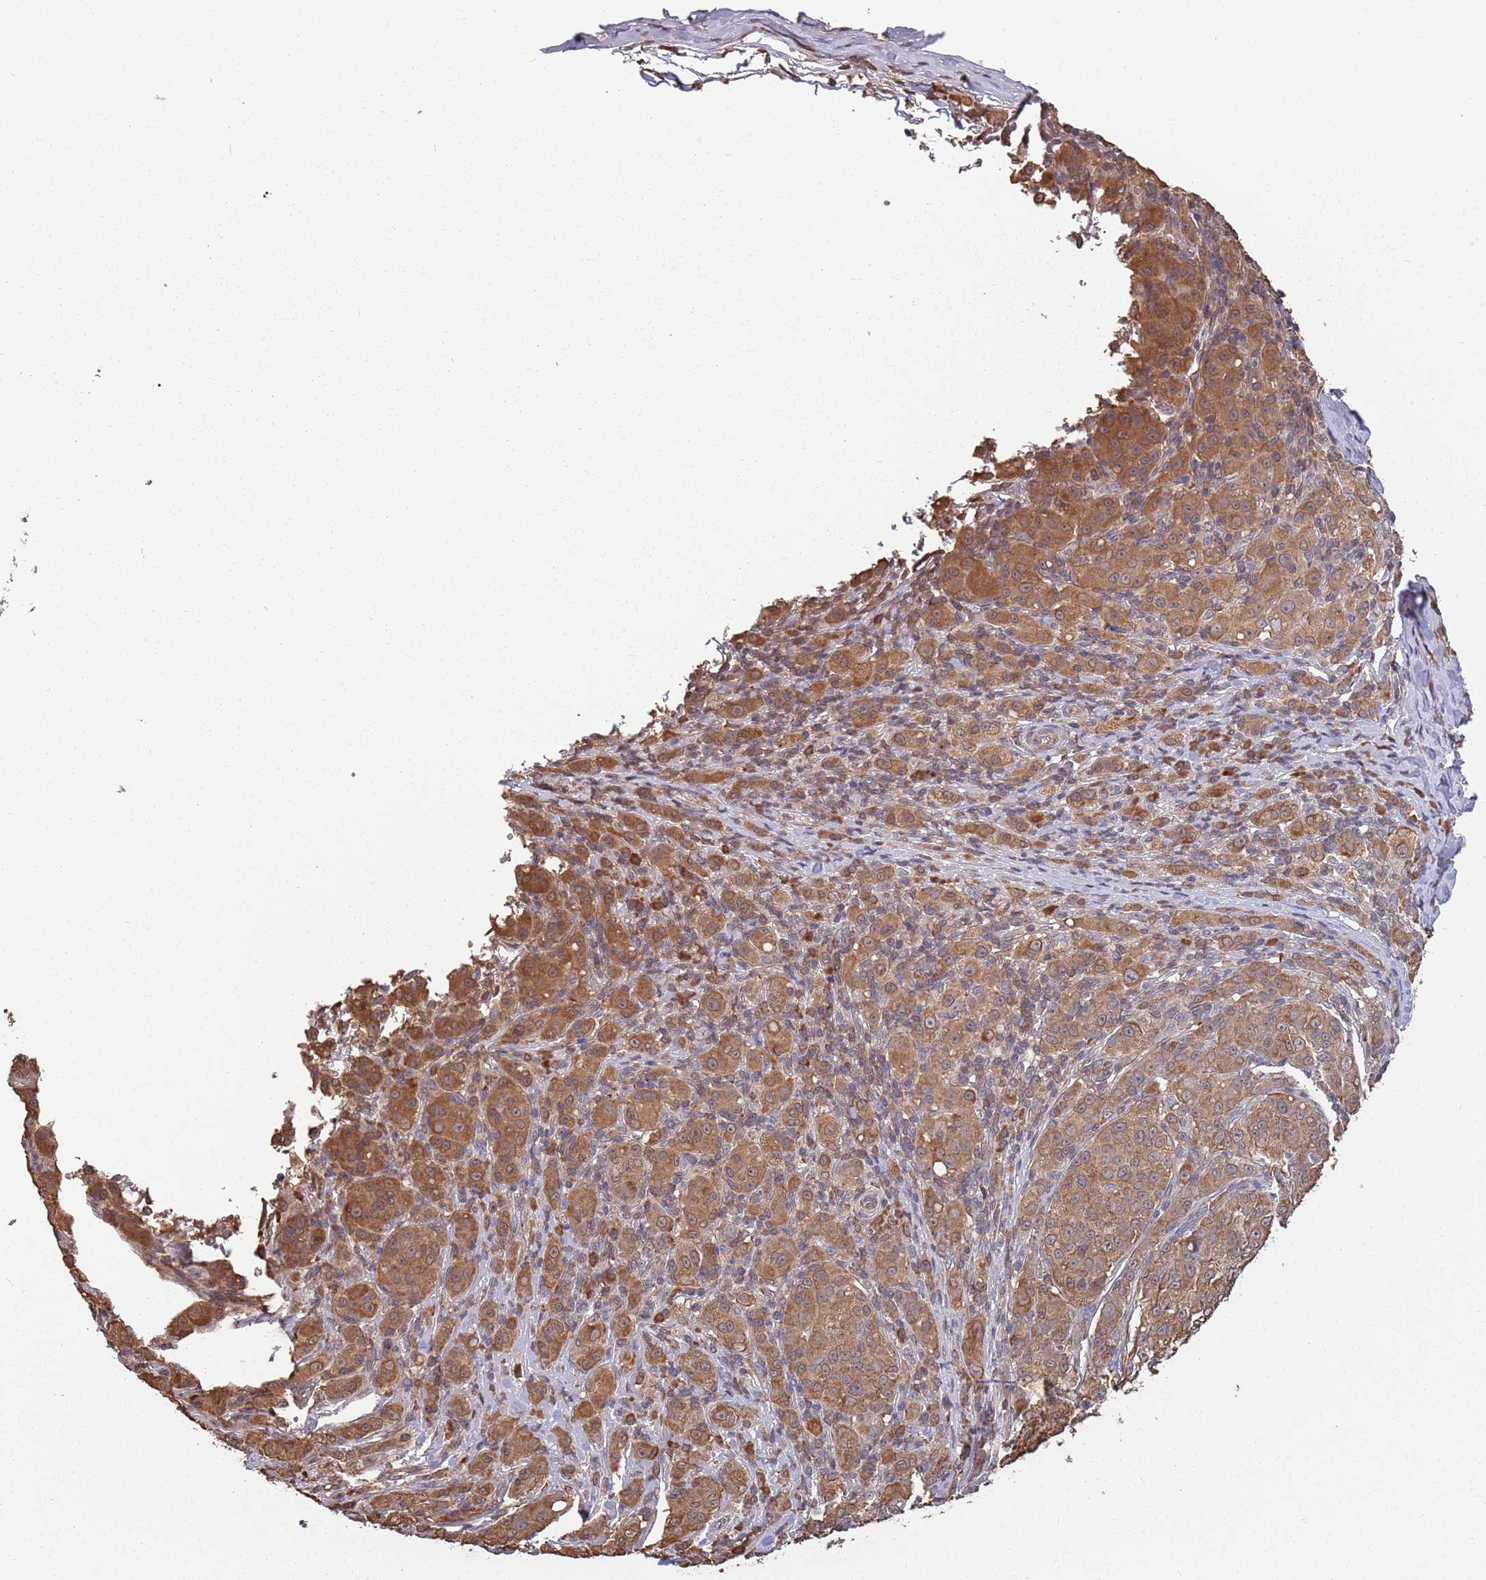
{"staining": {"intensity": "moderate", "quantity": ">75%", "location": "cytoplasmic/membranous"}, "tissue": "melanoma", "cell_type": "Tumor cells", "image_type": "cancer", "snomed": [{"axis": "morphology", "description": "Malignant melanoma, NOS"}, {"axis": "topography", "description": "Skin"}], "caption": "Melanoma tissue exhibits moderate cytoplasmic/membranous positivity in approximately >75% of tumor cells, visualized by immunohistochemistry. (DAB (3,3'-diaminobenzidine) IHC, brown staining for protein, blue staining for nuclei).", "gene": "COG4", "patient": {"sex": "female", "age": 52}}